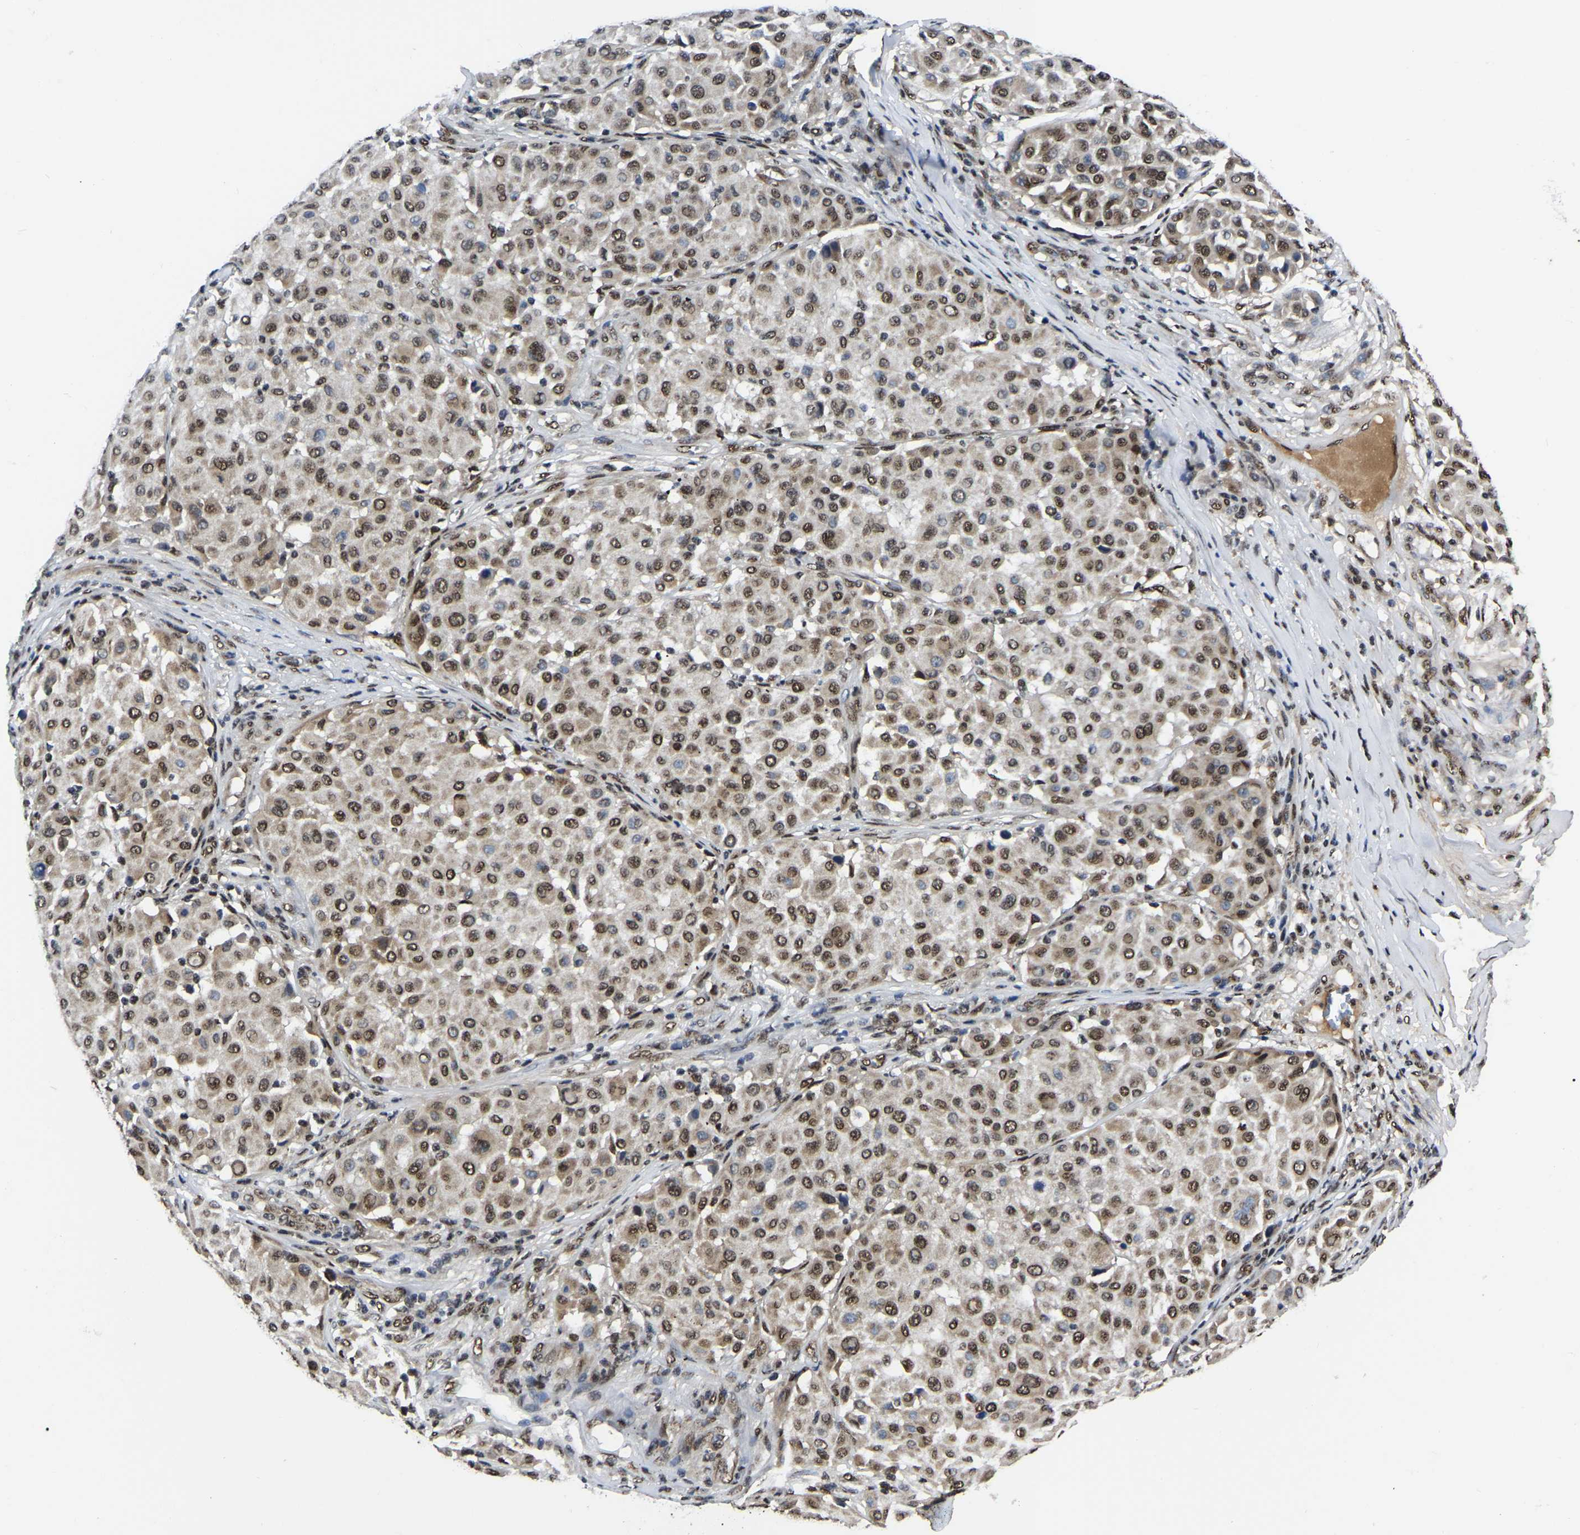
{"staining": {"intensity": "moderate", "quantity": ">75%", "location": "nuclear"}, "tissue": "melanoma", "cell_type": "Tumor cells", "image_type": "cancer", "snomed": [{"axis": "morphology", "description": "Malignant melanoma, Metastatic site"}, {"axis": "topography", "description": "Soft tissue"}], "caption": "IHC photomicrograph of neoplastic tissue: melanoma stained using immunohistochemistry (IHC) demonstrates medium levels of moderate protein expression localized specifically in the nuclear of tumor cells, appearing as a nuclear brown color.", "gene": "TRIM35", "patient": {"sex": "male", "age": 41}}